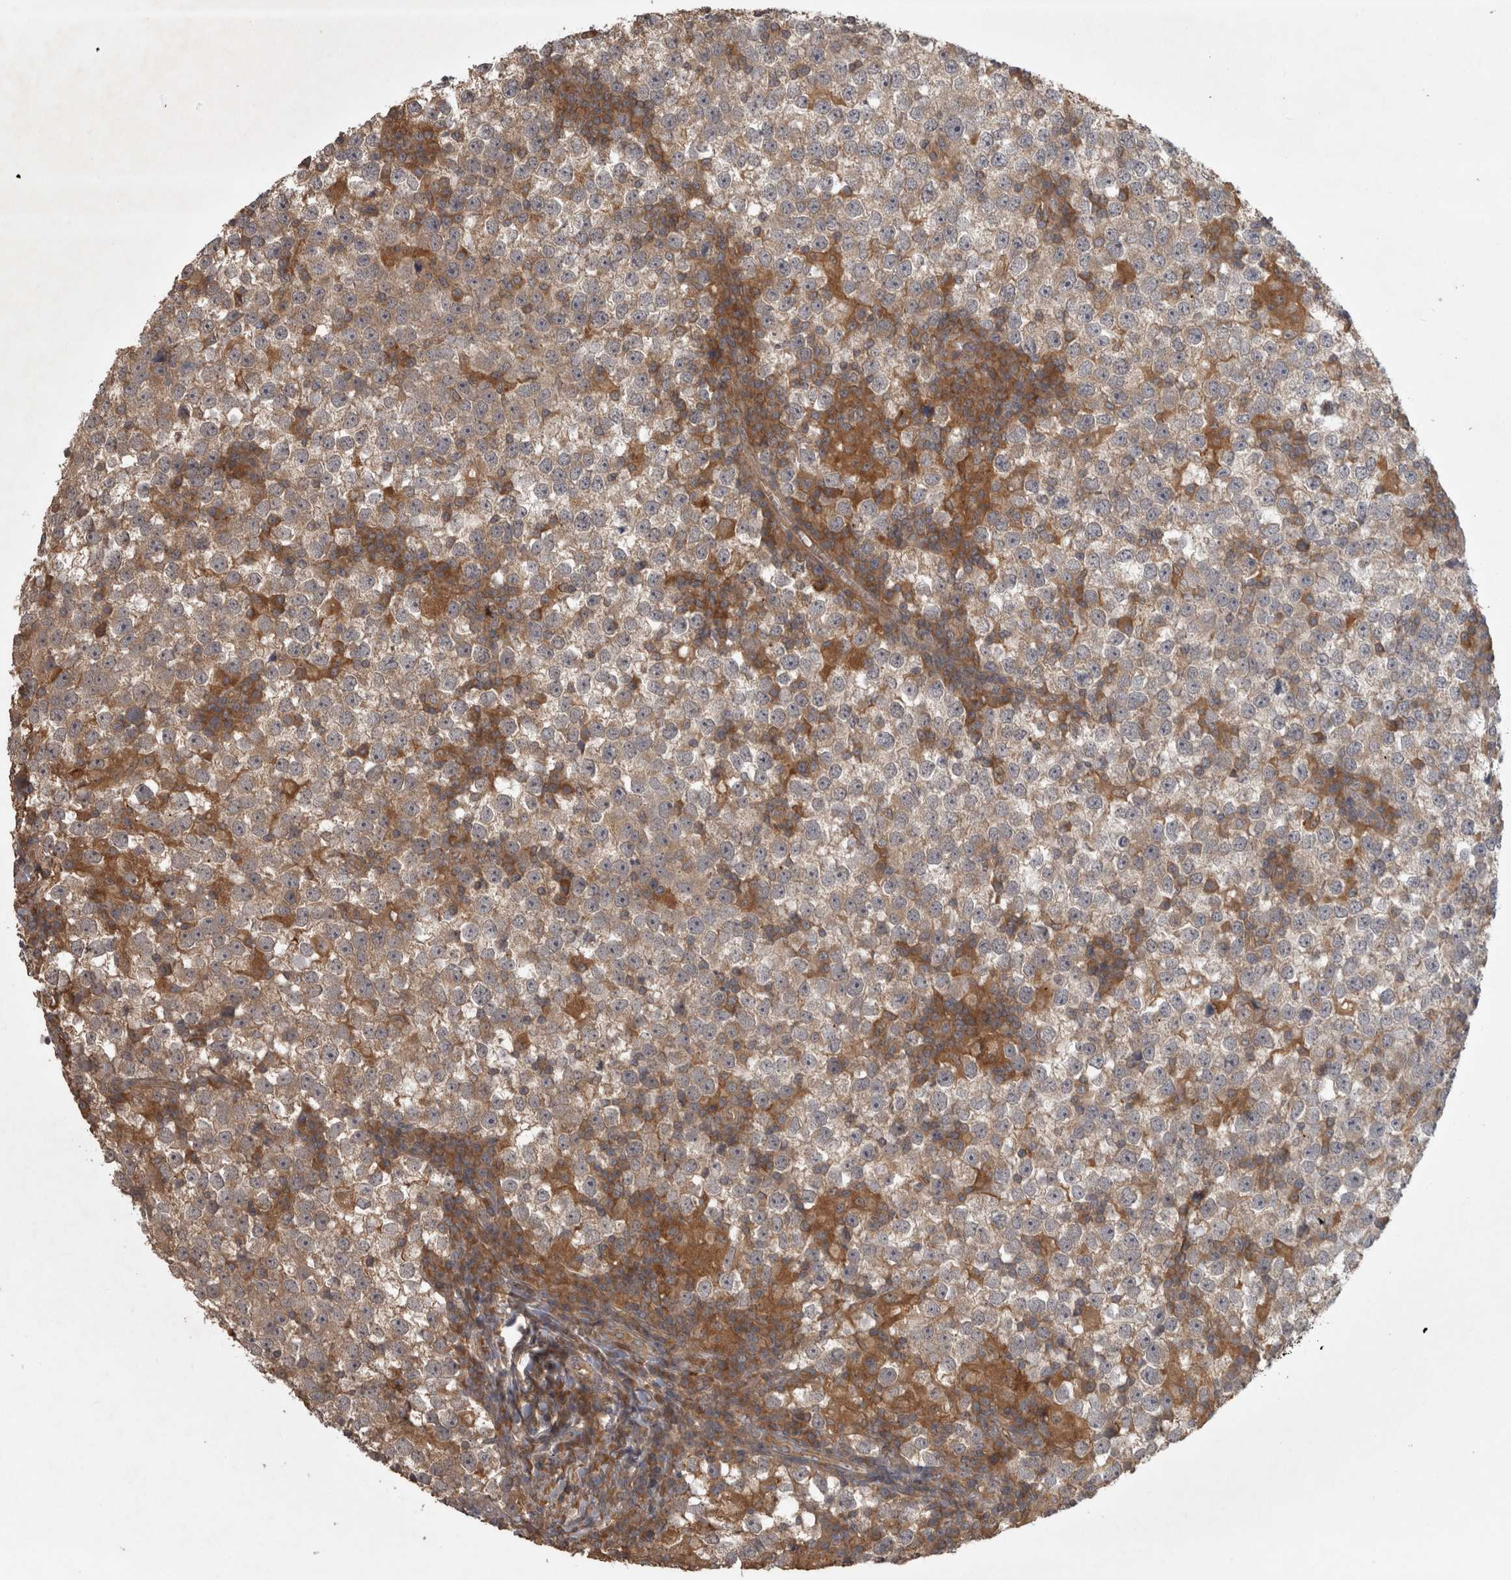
{"staining": {"intensity": "weak", "quantity": ">75%", "location": "cytoplasmic/membranous"}, "tissue": "testis cancer", "cell_type": "Tumor cells", "image_type": "cancer", "snomed": [{"axis": "morphology", "description": "Seminoma, NOS"}, {"axis": "topography", "description": "Testis"}], "caption": "Immunohistochemistry of testis seminoma displays low levels of weak cytoplasmic/membranous staining in approximately >75% of tumor cells.", "gene": "MICU3", "patient": {"sex": "male", "age": 65}}